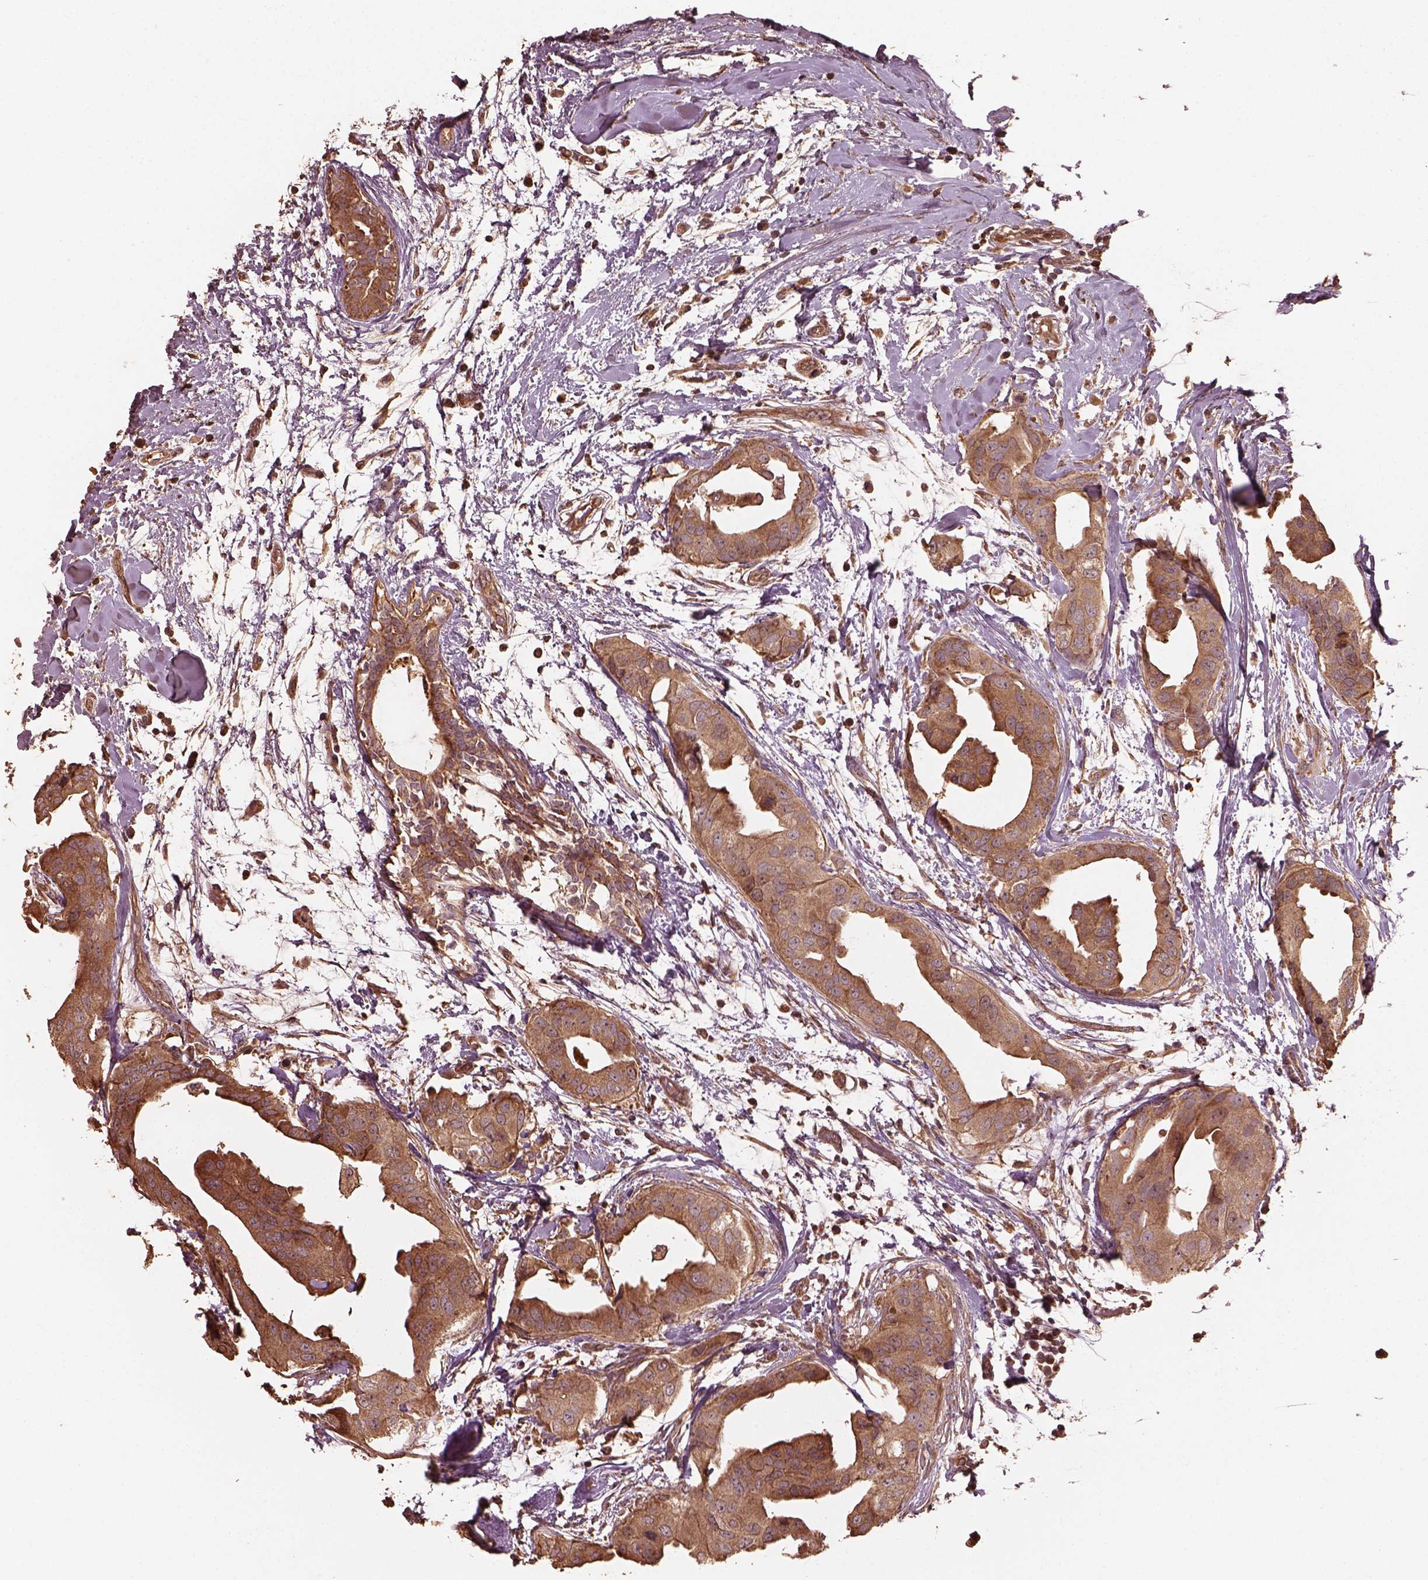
{"staining": {"intensity": "strong", "quantity": ">75%", "location": "cytoplasmic/membranous"}, "tissue": "breast cancer", "cell_type": "Tumor cells", "image_type": "cancer", "snomed": [{"axis": "morphology", "description": "Normal tissue, NOS"}, {"axis": "morphology", "description": "Duct carcinoma"}, {"axis": "topography", "description": "Breast"}], "caption": "Breast infiltrating ductal carcinoma was stained to show a protein in brown. There is high levels of strong cytoplasmic/membranous expression in about >75% of tumor cells.", "gene": "METTL4", "patient": {"sex": "female", "age": 40}}